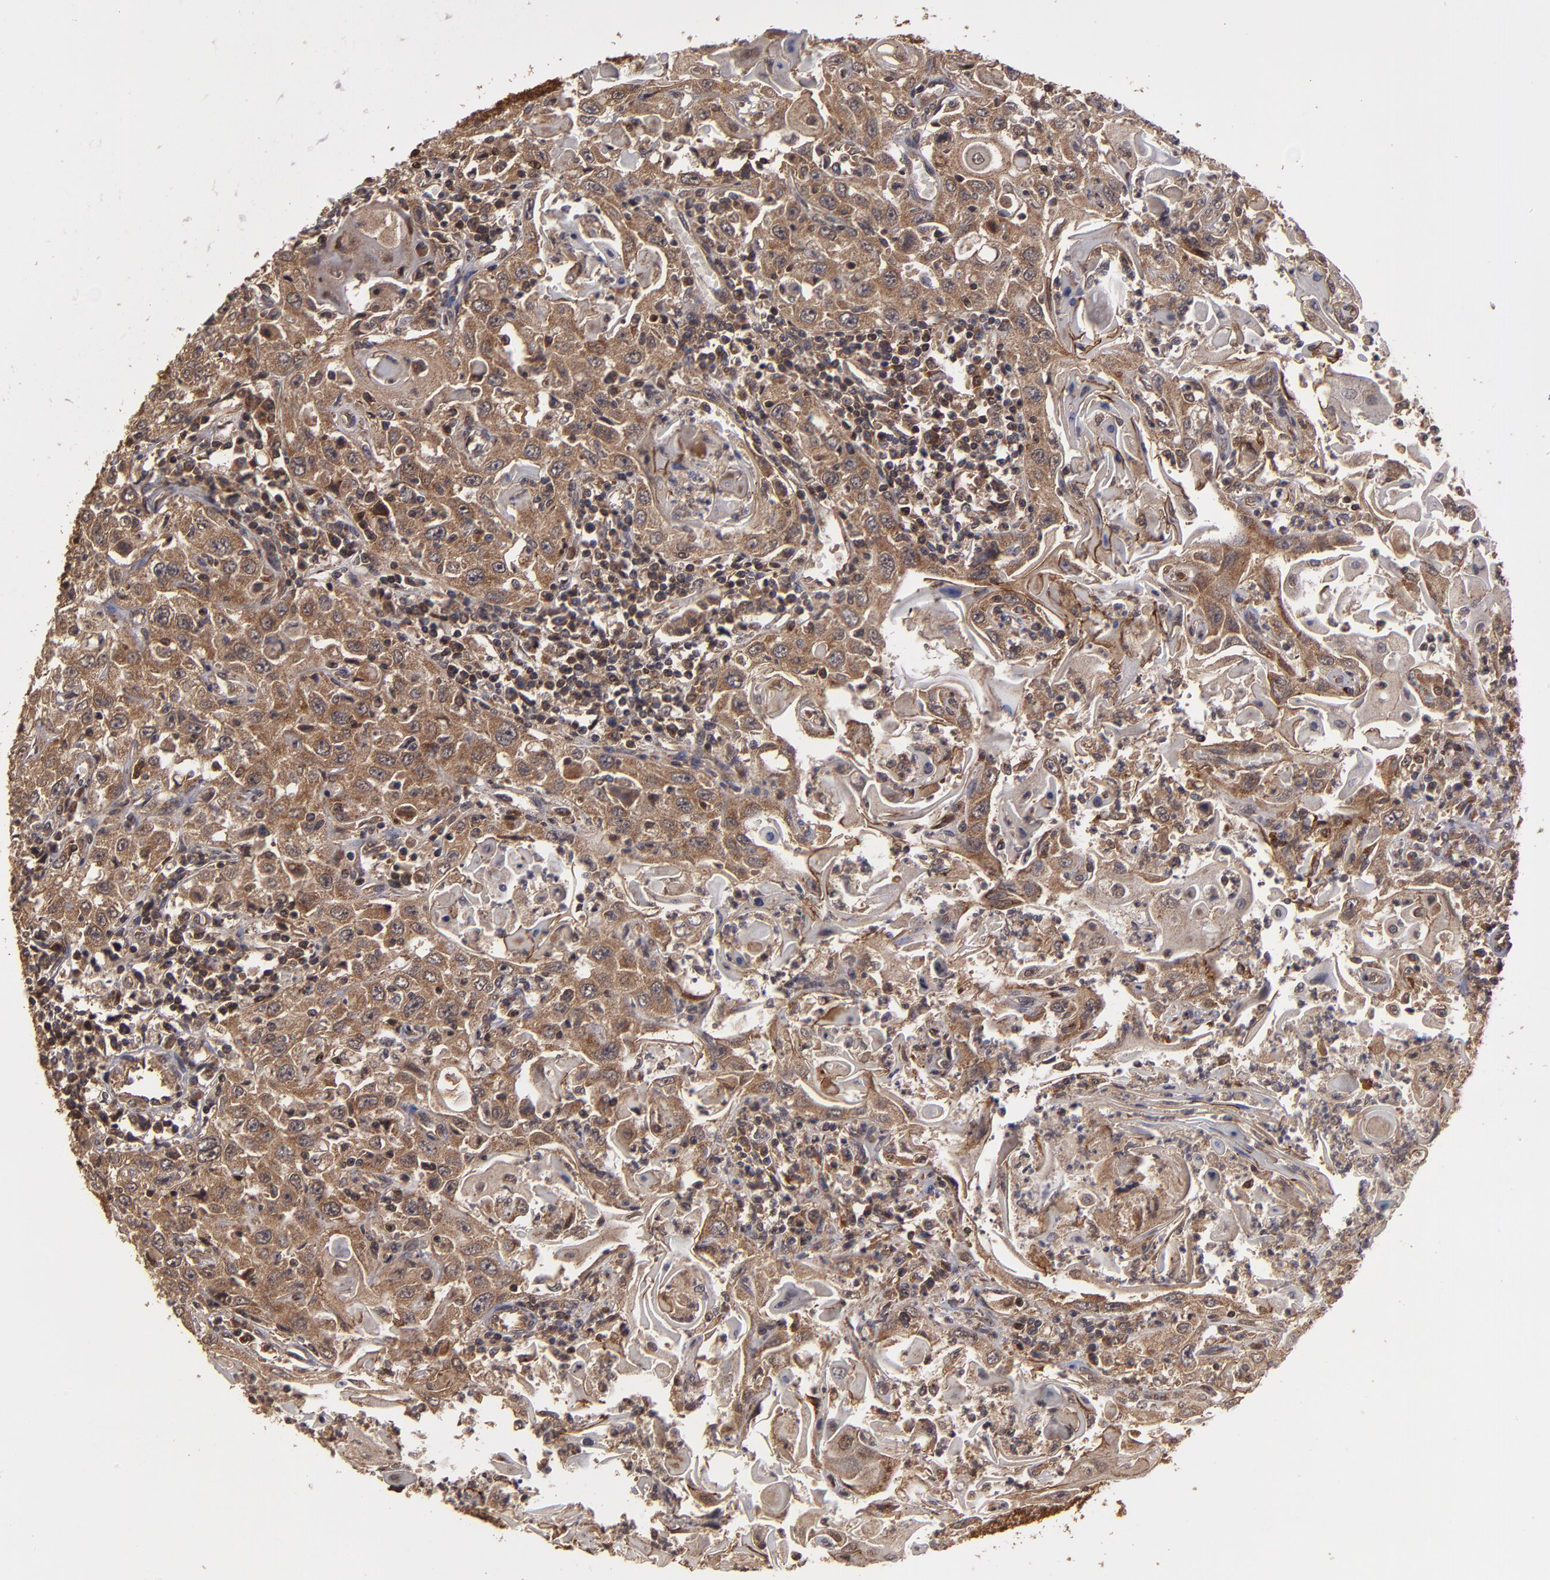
{"staining": {"intensity": "moderate", "quantity": ">75%", "location": "cytoplasmic/membranous"}, "tissue": "head and neck cancer", "cell_type": "Tumor cells", "image_type": "cancer", "snomed": [{"axis": "morphology", "description": "Squamous cell carcinoma, NOS"}, {"axis": "topography", "description": "Oral tissue"}, {"axis": "topography", "description": "Head-Neck"}], "caption": "Head and neck cancer was stained to show a protein in brown. There is medium levels of moderate cytoplasmic/membranous positivity in about >75% of tumor cells. (IHC, brightfield microscopy, high magnification).", "gene": "RPS6KA6", "patient": {"sex": "female", "age": 76}}